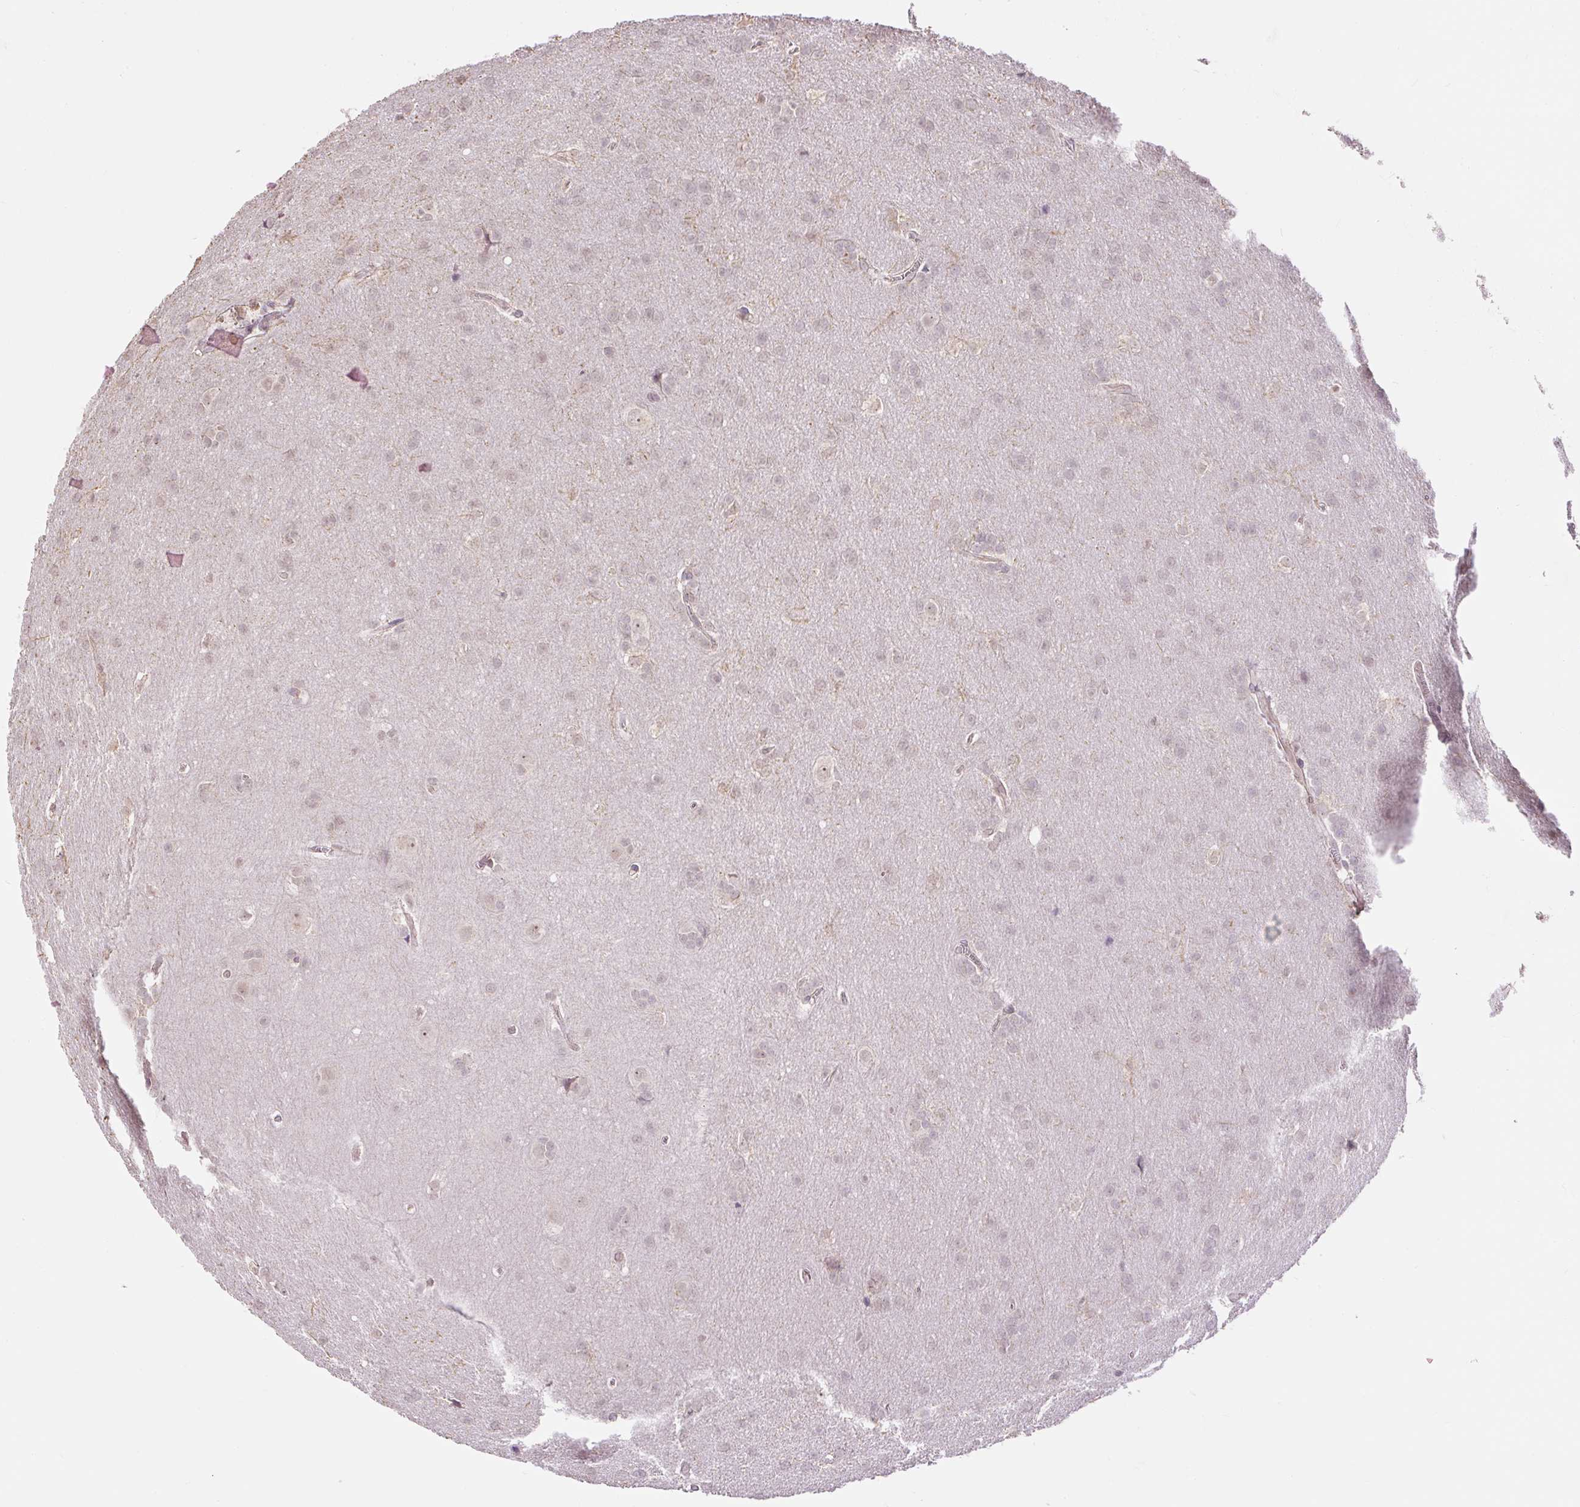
{"staining": {"intensity": "weak", "quantity": "25%-75%", "location": "nuclear"}, "tissue": "glioma", "cell_type": "Tumor cells", "image_type": "cancer", "snomed": [{"axis": "morphology", "description": "Glioma, malignant, Low grade"}, {"axis": "topography", "description": "Brain"}], "caption": "Weak nuclear positivity for a protein is seen in about 25%-75% of tumor cells of glioma using immunohistochemistry (IHC).", "gene": "RACGAP1", "patient": {"sex": "female", "age": 32}}